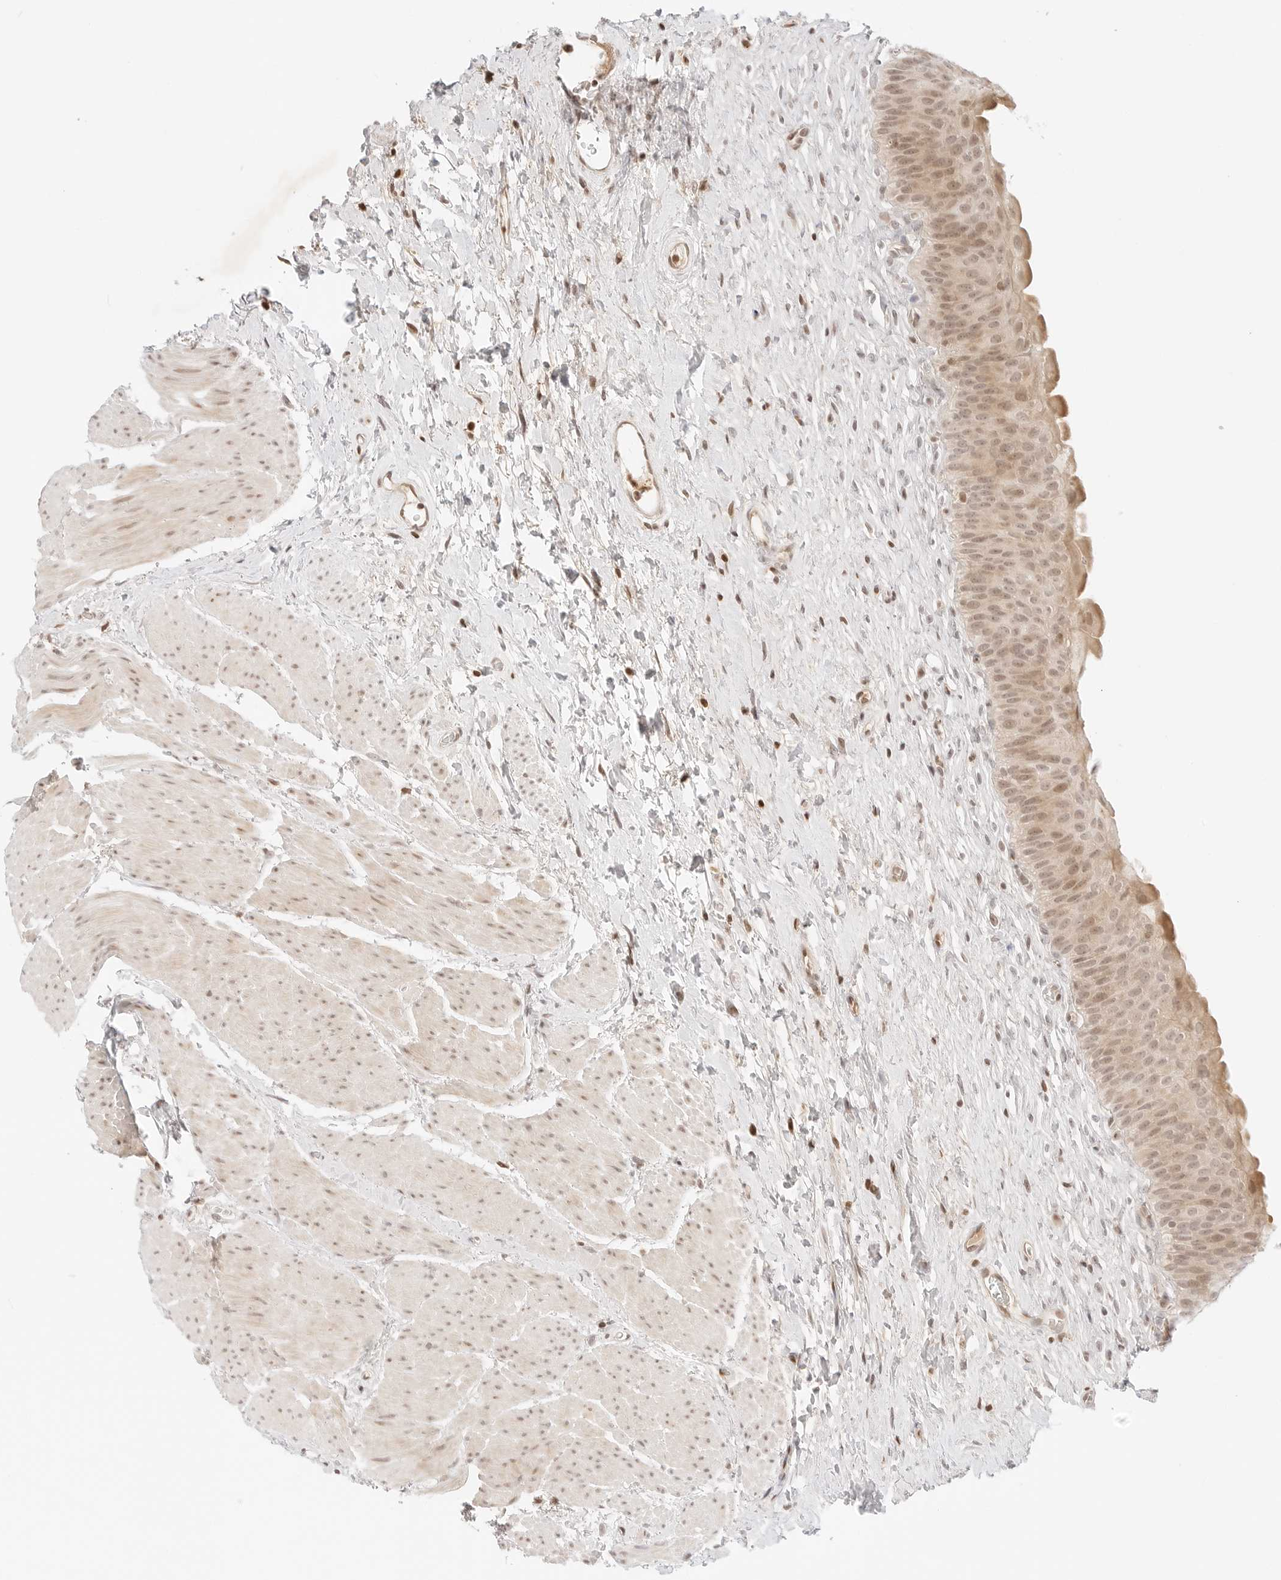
{"staining": {"intensity": "moderate", "quantity": ">75%", "location": "cytoplasmic/membranous,nuclear"}, "tissue": "urinary bladder", "cell_type": "Urothelial cells", "image_type": "normal", "snomed": [{"axis": "morphology", "description": "Normal tissue, NOS"}, {"axis": "topography", "description": "Urinary bladder"}], "caption": "A micrograph of human urinary bladder stained for a protein exhibits moderate cytoplasmic/membranous,nuclear brown staining in urothelial cells.", "gene": "RPS6KL1", "patient": {"sex": "male", "age": 74}}